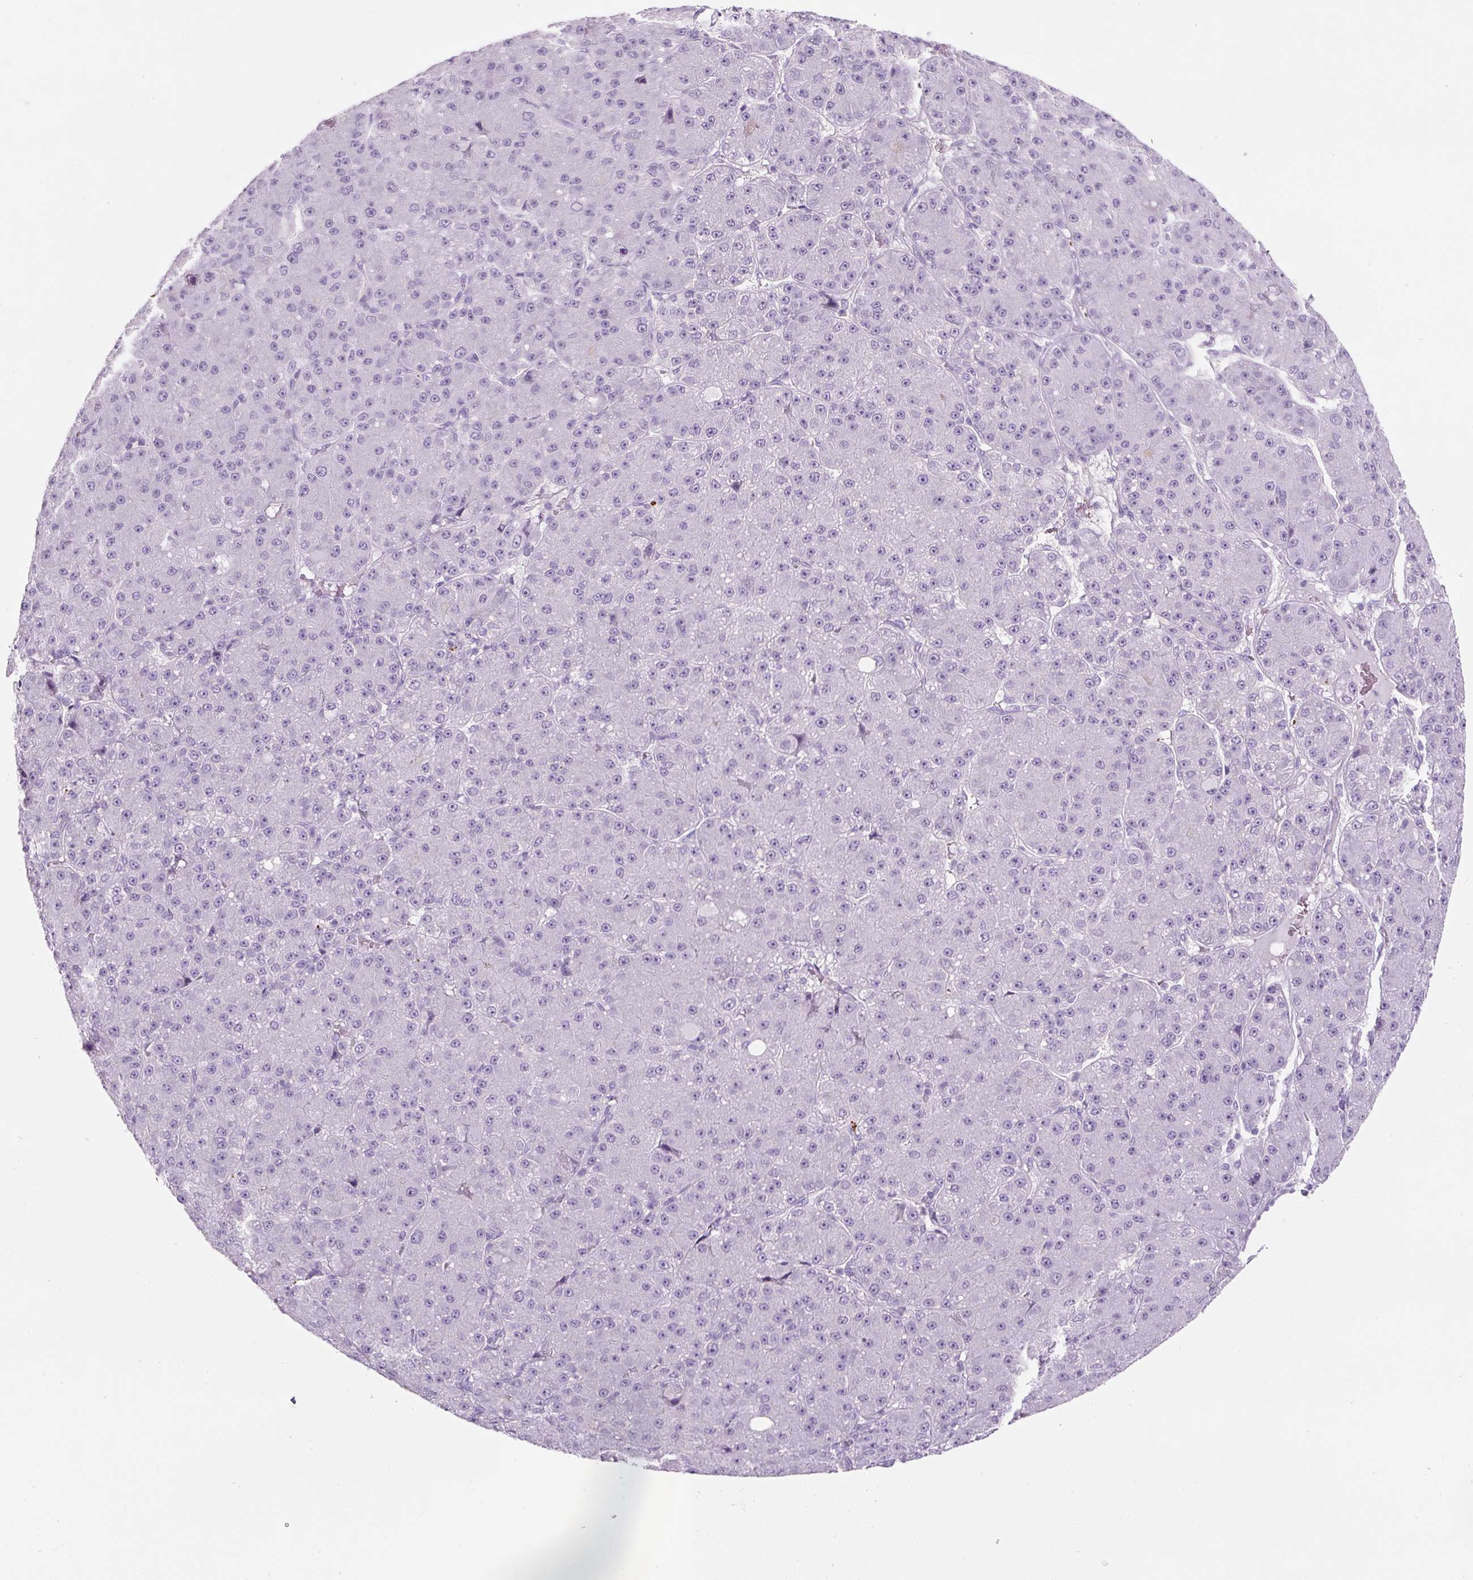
{"staining": {"intensity": "negative", "quantity": "none", "location": "none"}, "tissue": "liver cancer", "cell_type": "Tumor cells", "image_type": "cancer", "snomed": [{"axis": "morphology", "description": "Carcinoma, Hepatocellular, NOS"}, {"axis": "topography", "description": "Liver"}], "caption": "Tumor cells are negative for brown protein staining in liver cancer (hepatocellular carcinoma). (DAB (3,3'-diaminobenzidine) IHC with hematoxylin counter stain).", "gene": "PF4V1", "patient": {"sex": "male", "age": 67}}